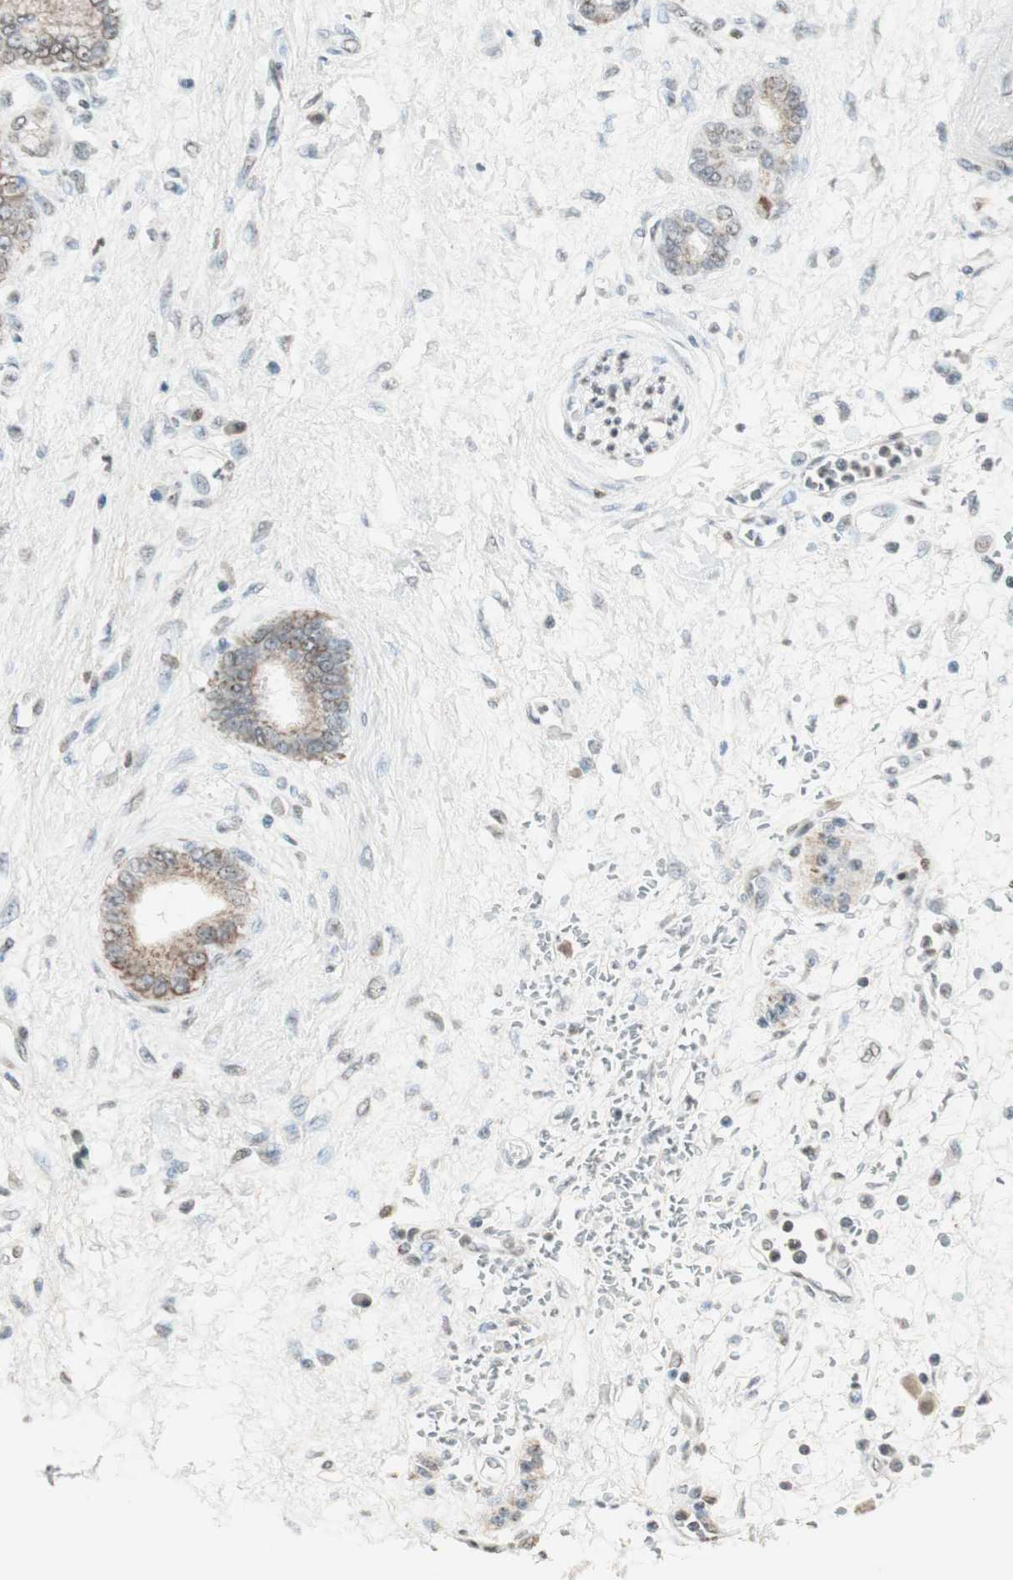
{"staining": {"intensity": "strong", "quantity": ">75%", "location": "cytoplasmic/membranous"}, "tissue": "pancreatic cancer", "cell_type": "Tumor cells", "image_type": "cancer", "snomed": [{"axis": "morphology", "description": "Adenocarcinoma, NOS"}, {"axis": "topography", "description": "Pancreas"}], "caption": "The immunohistochemical stain highlights strong cytoplasmic/membranous staining in tumor cells of pancreatic cancer (adenocarcinoma) tissue.", "gene": "PRELID1", "patient": {"sex": "male", "age": 59}}